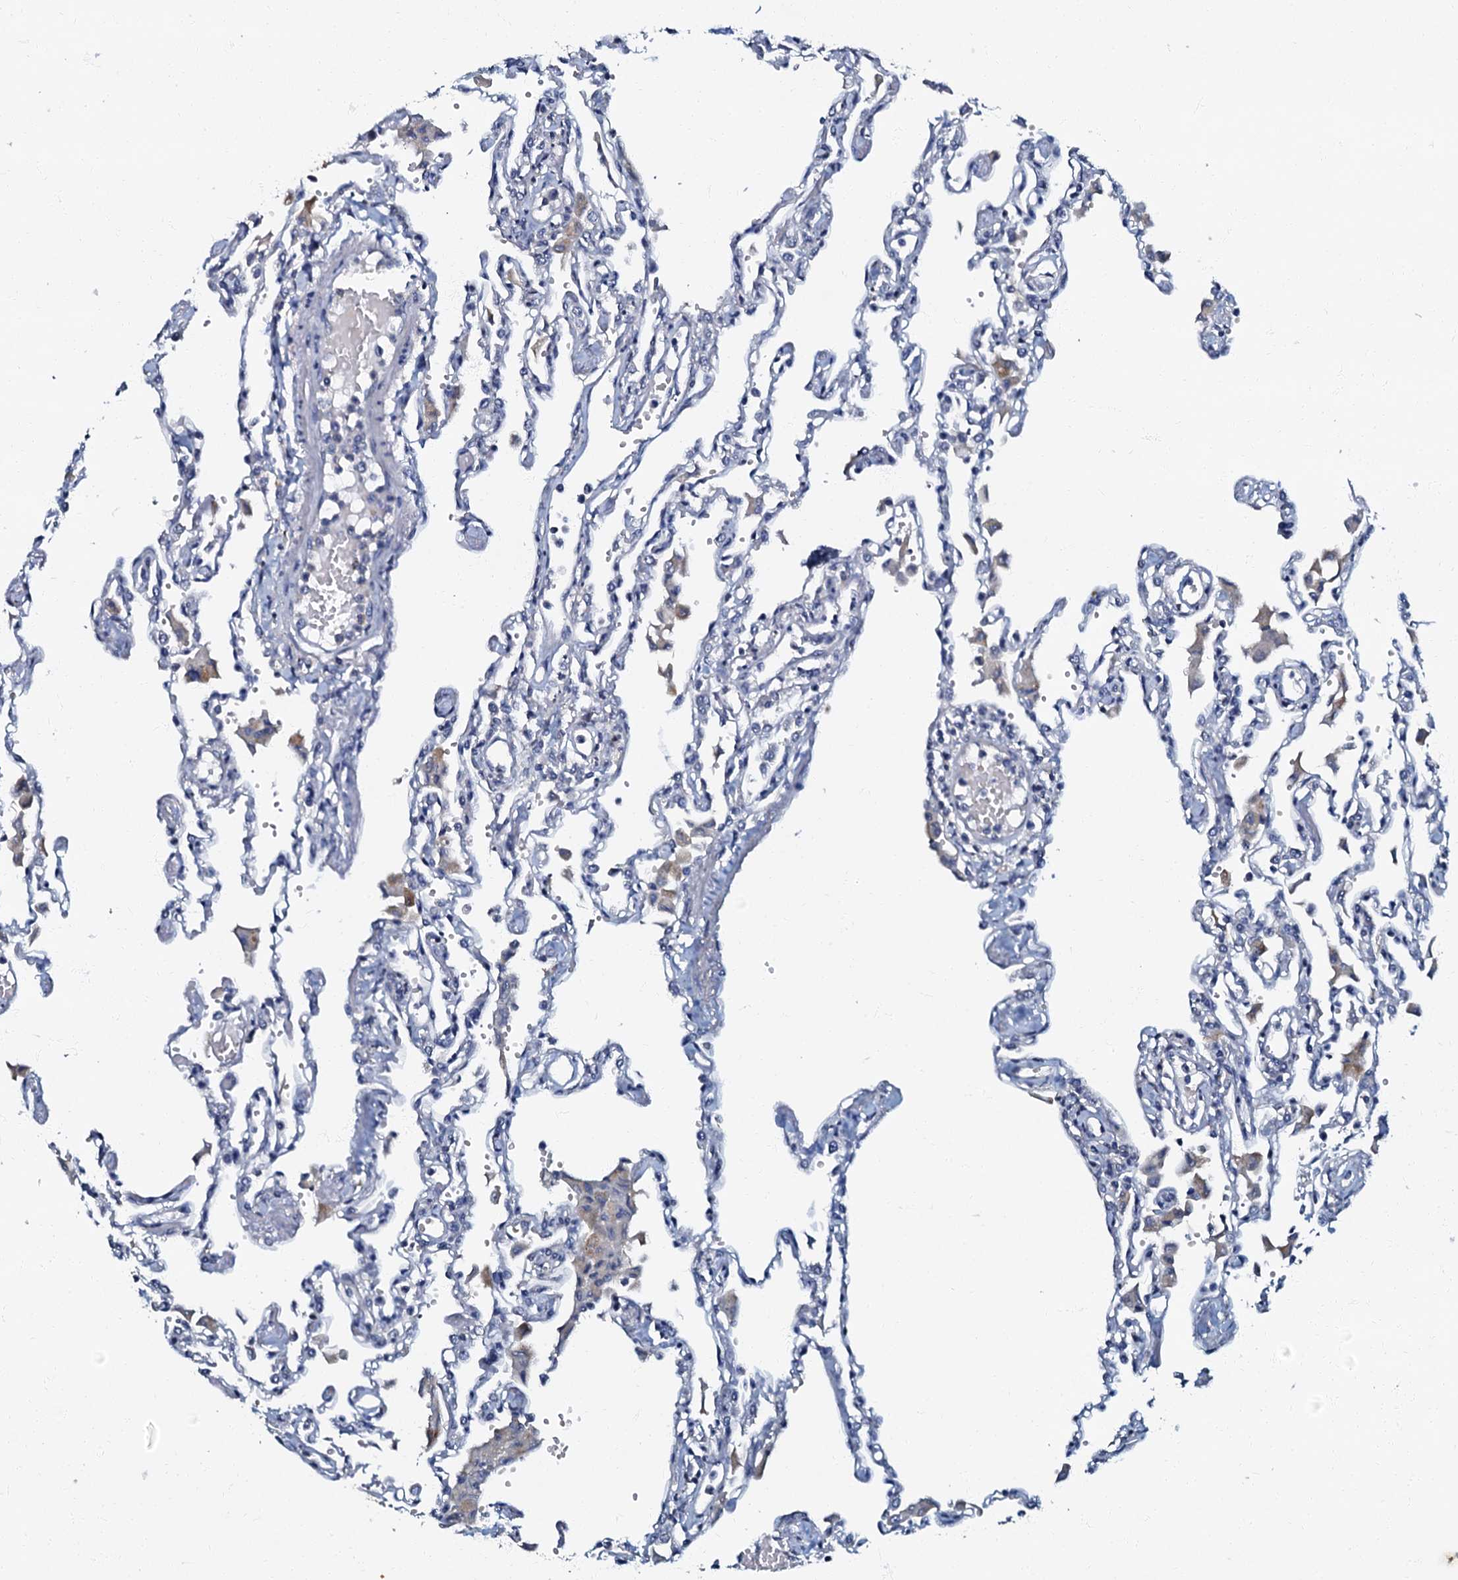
{"staining": {"intensity": "negative", "quantity": "none", "location": "none"}, "tissue": "lung", "cell_type": "Alveolar cells", "image_type": "normal", "snomed": [{"axis": "morphology", "description": "Normal tissue, NOS"}, {"axis": "topography", "description": "Bronchus"}, {"axis": "topography", "description": "Lung"}], "caption": "Benign lung was stained to show a protein in brown. There is no significant positivity in alveolar cells. The staining is performed using DAB brown chromogen with nuclei counter-stained in using hematoxylin.", "gene": "OLAH", "patient": {"sex": "female", "age": 49}}